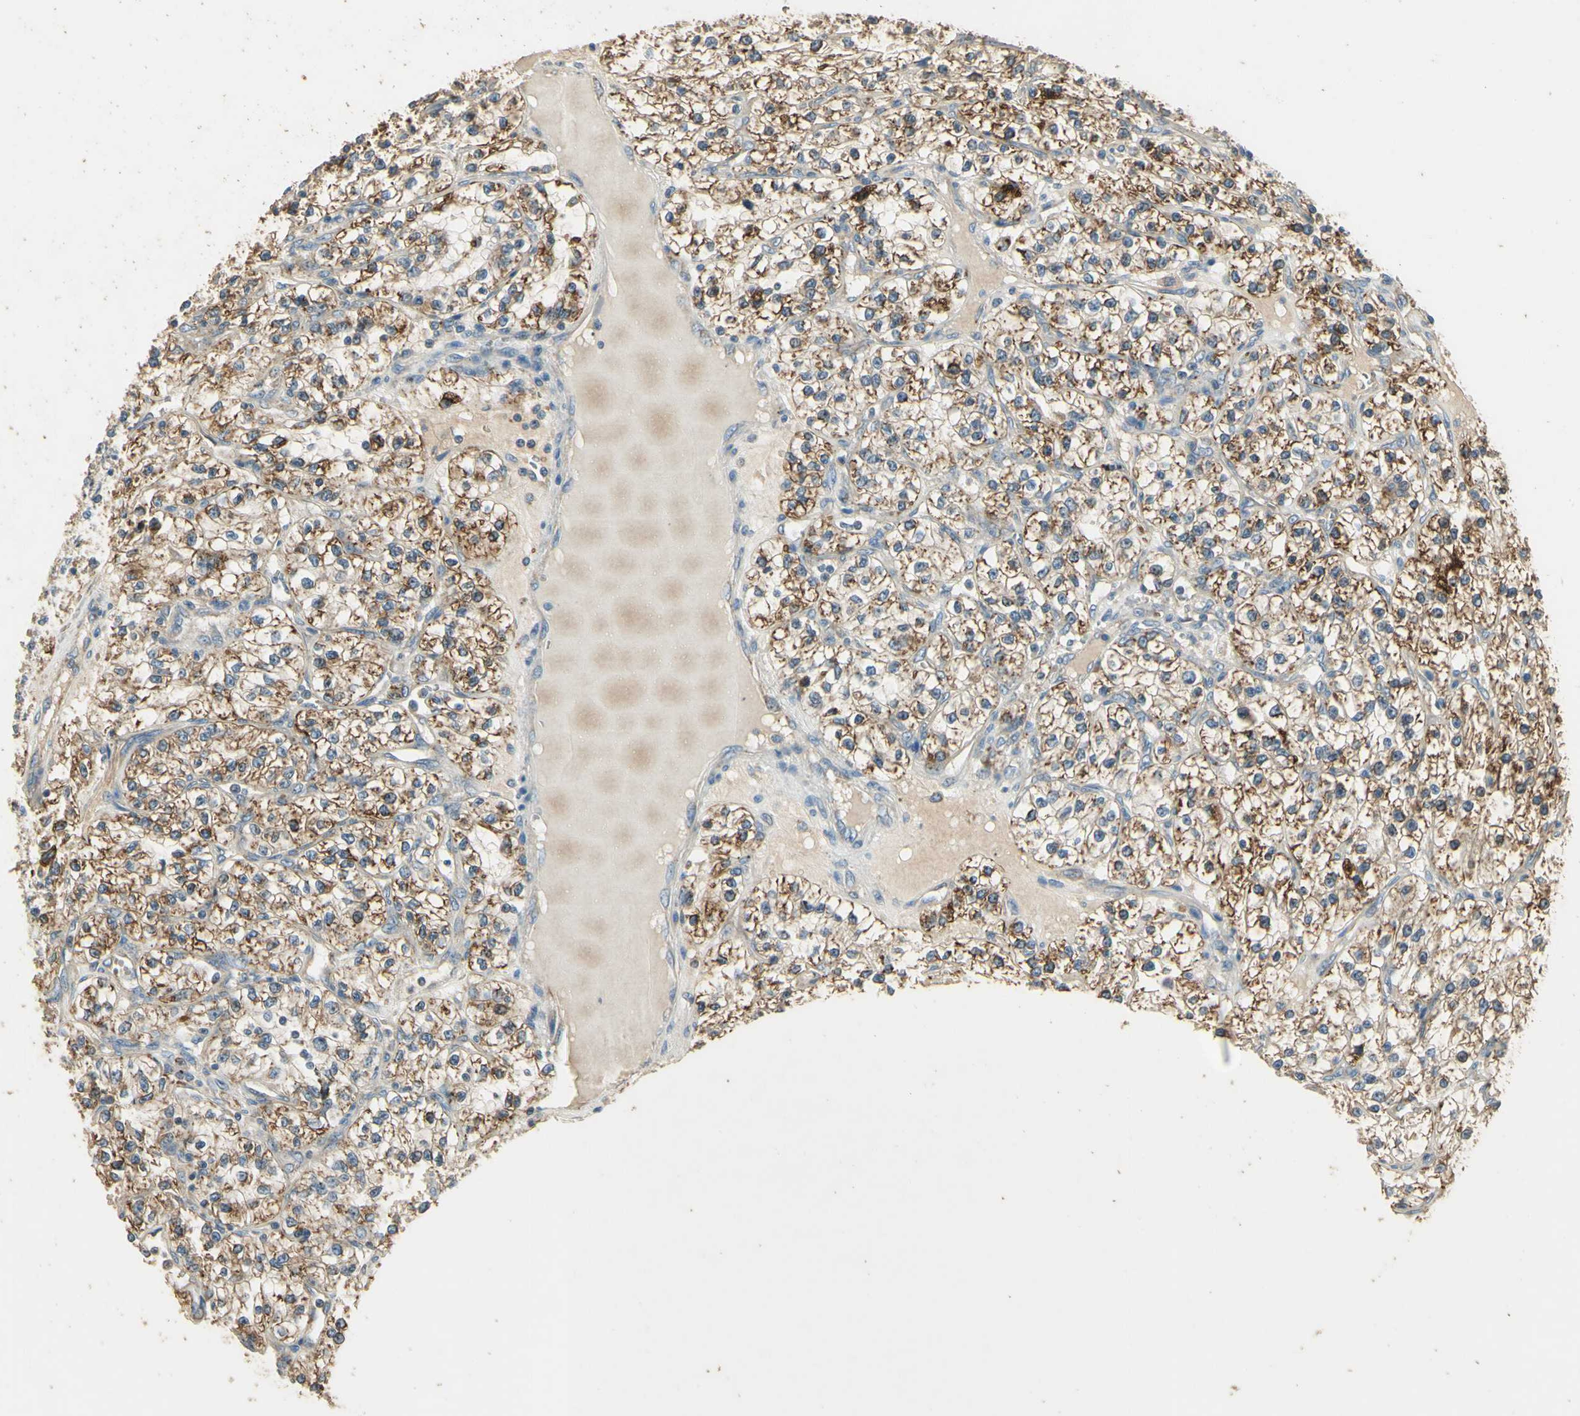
{"staining": {"intensity": "moderate", "quantity": ">75%", "location": "cytoplasmic/membranous"}, "tissue": "renal cancer", "cell_type": "Tumor cells", "image_type": "cancer", "snomed": [{"axis": "morphology", "description": "Adenocarcinoma, NOS"}, {"axis": "topography", "description": "Kidney"}], "caption": "Renal cancer stained with a brown dye shows moderate cytoplasmic/membranous positive expression in about >75% of tumor cells.", "gene": "ARHGEF17", "patient": {"sex": "female", "age": 57}}